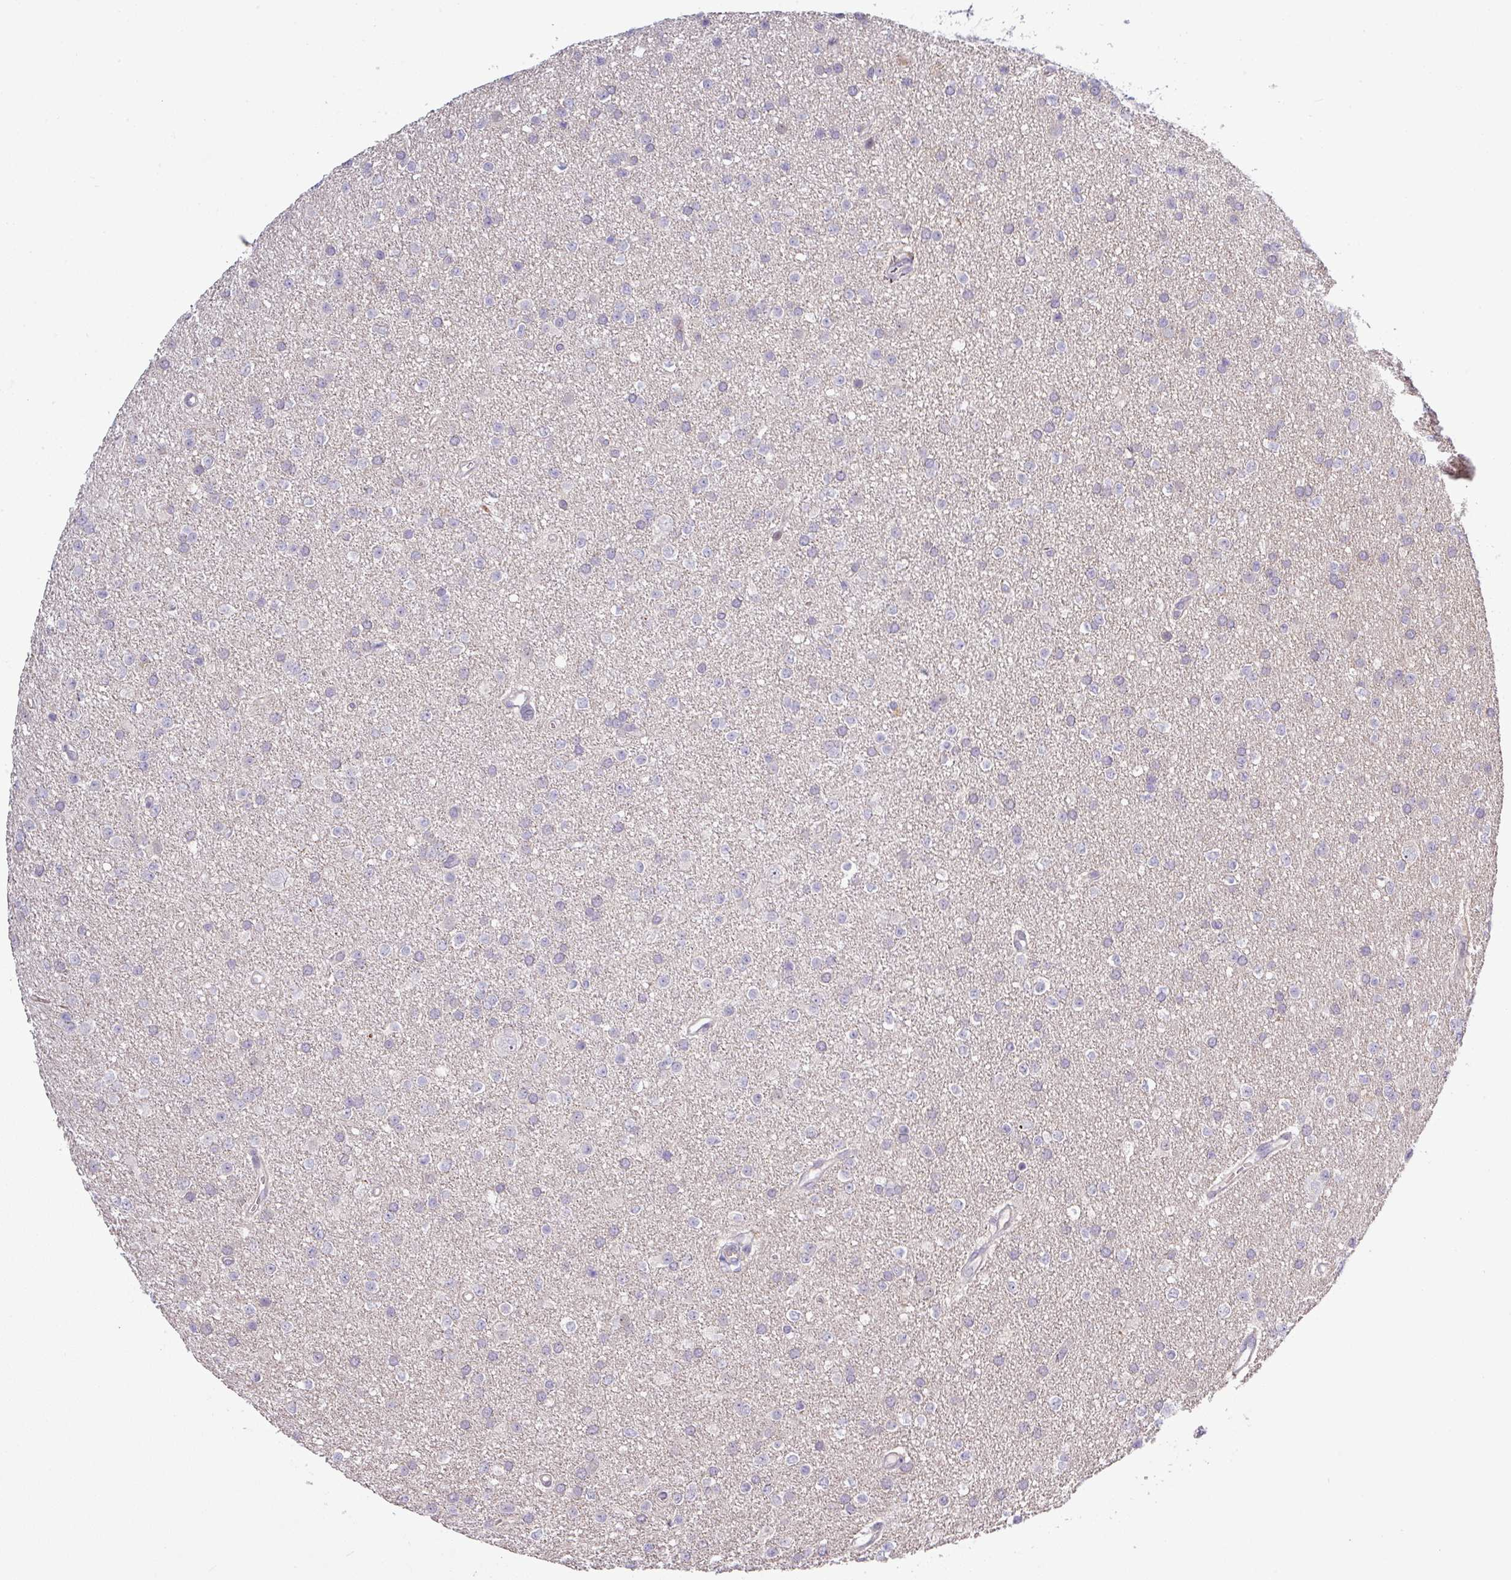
{"staining": {"intensity": "negative", "quantity": "none", "location": "none"}, "tissue": "glioma", "cell_type": "Tumor cells", "image_type": "cancer", "snomed": [{"axis": "morphology", "description": "Glioma, malignant, Low grade"}, {"axis": "topography", "description": "Brain"}], "caption": "Immunohistochemistry (IHC) of glioma displays no staining in tumor cells.", "gene": "C2orf16", "patient": {"sex": "female", "age": 34}}